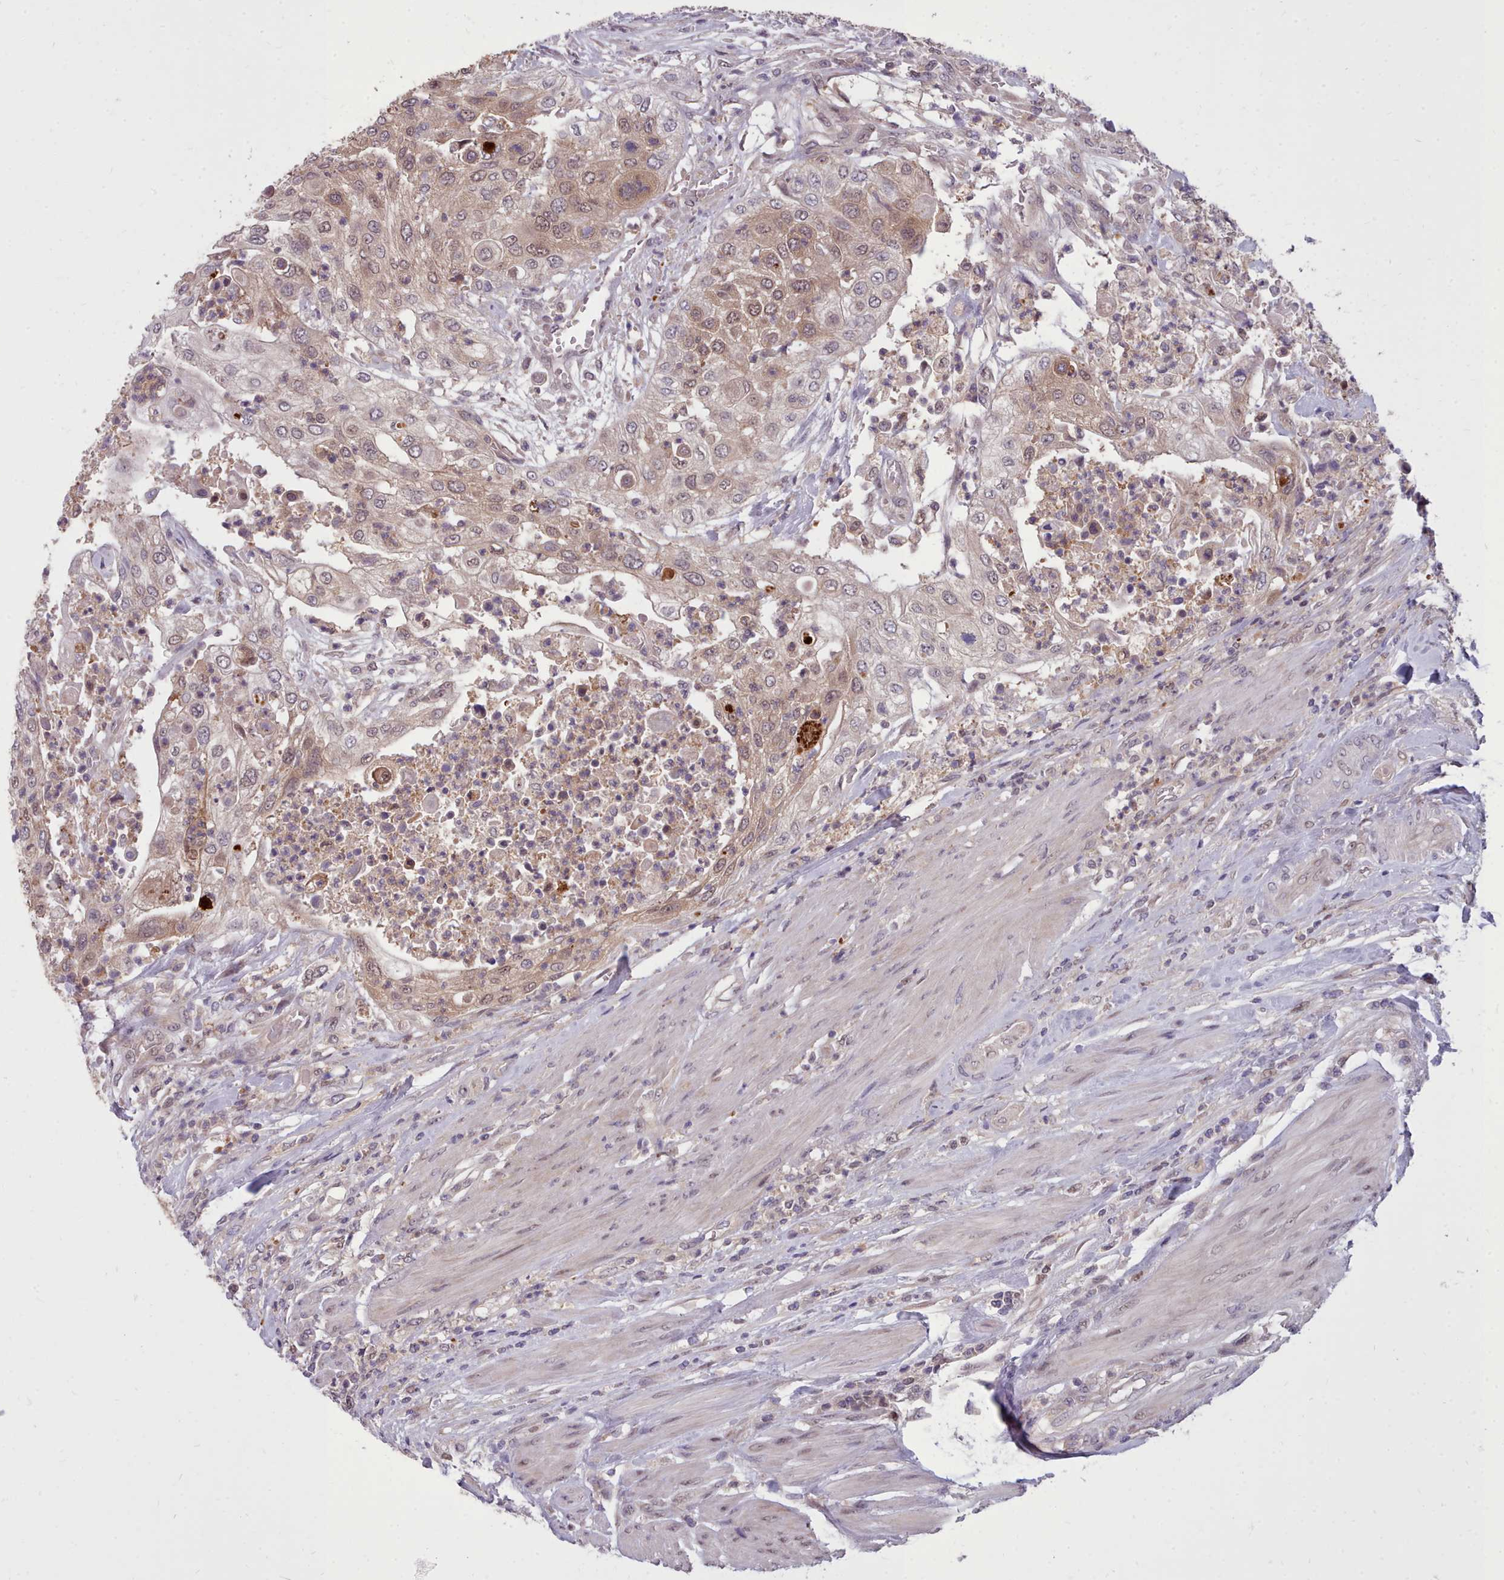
{"staining": {"intensity": "weak", "quantity": ">75%", "location": "cytoplasmic/membranous,nuclear"}, "tissue": "urothelial cancer", "cell_type": "Tumor cells", "image_type": "cancer", "snomed": [{"axis": "morphology", "description": "Urothelial carcinoma, High grade"}, {"axis": "topography", "description": "Urinary bladder"}], "caption": "Urothelial cancer tissue demonstrates weak cytoplasmic/membranous and nuclear positivity in approximately >75% of tumor cells", "gene": "AHCY", "patient": {"sex": "female", "age": 79}}